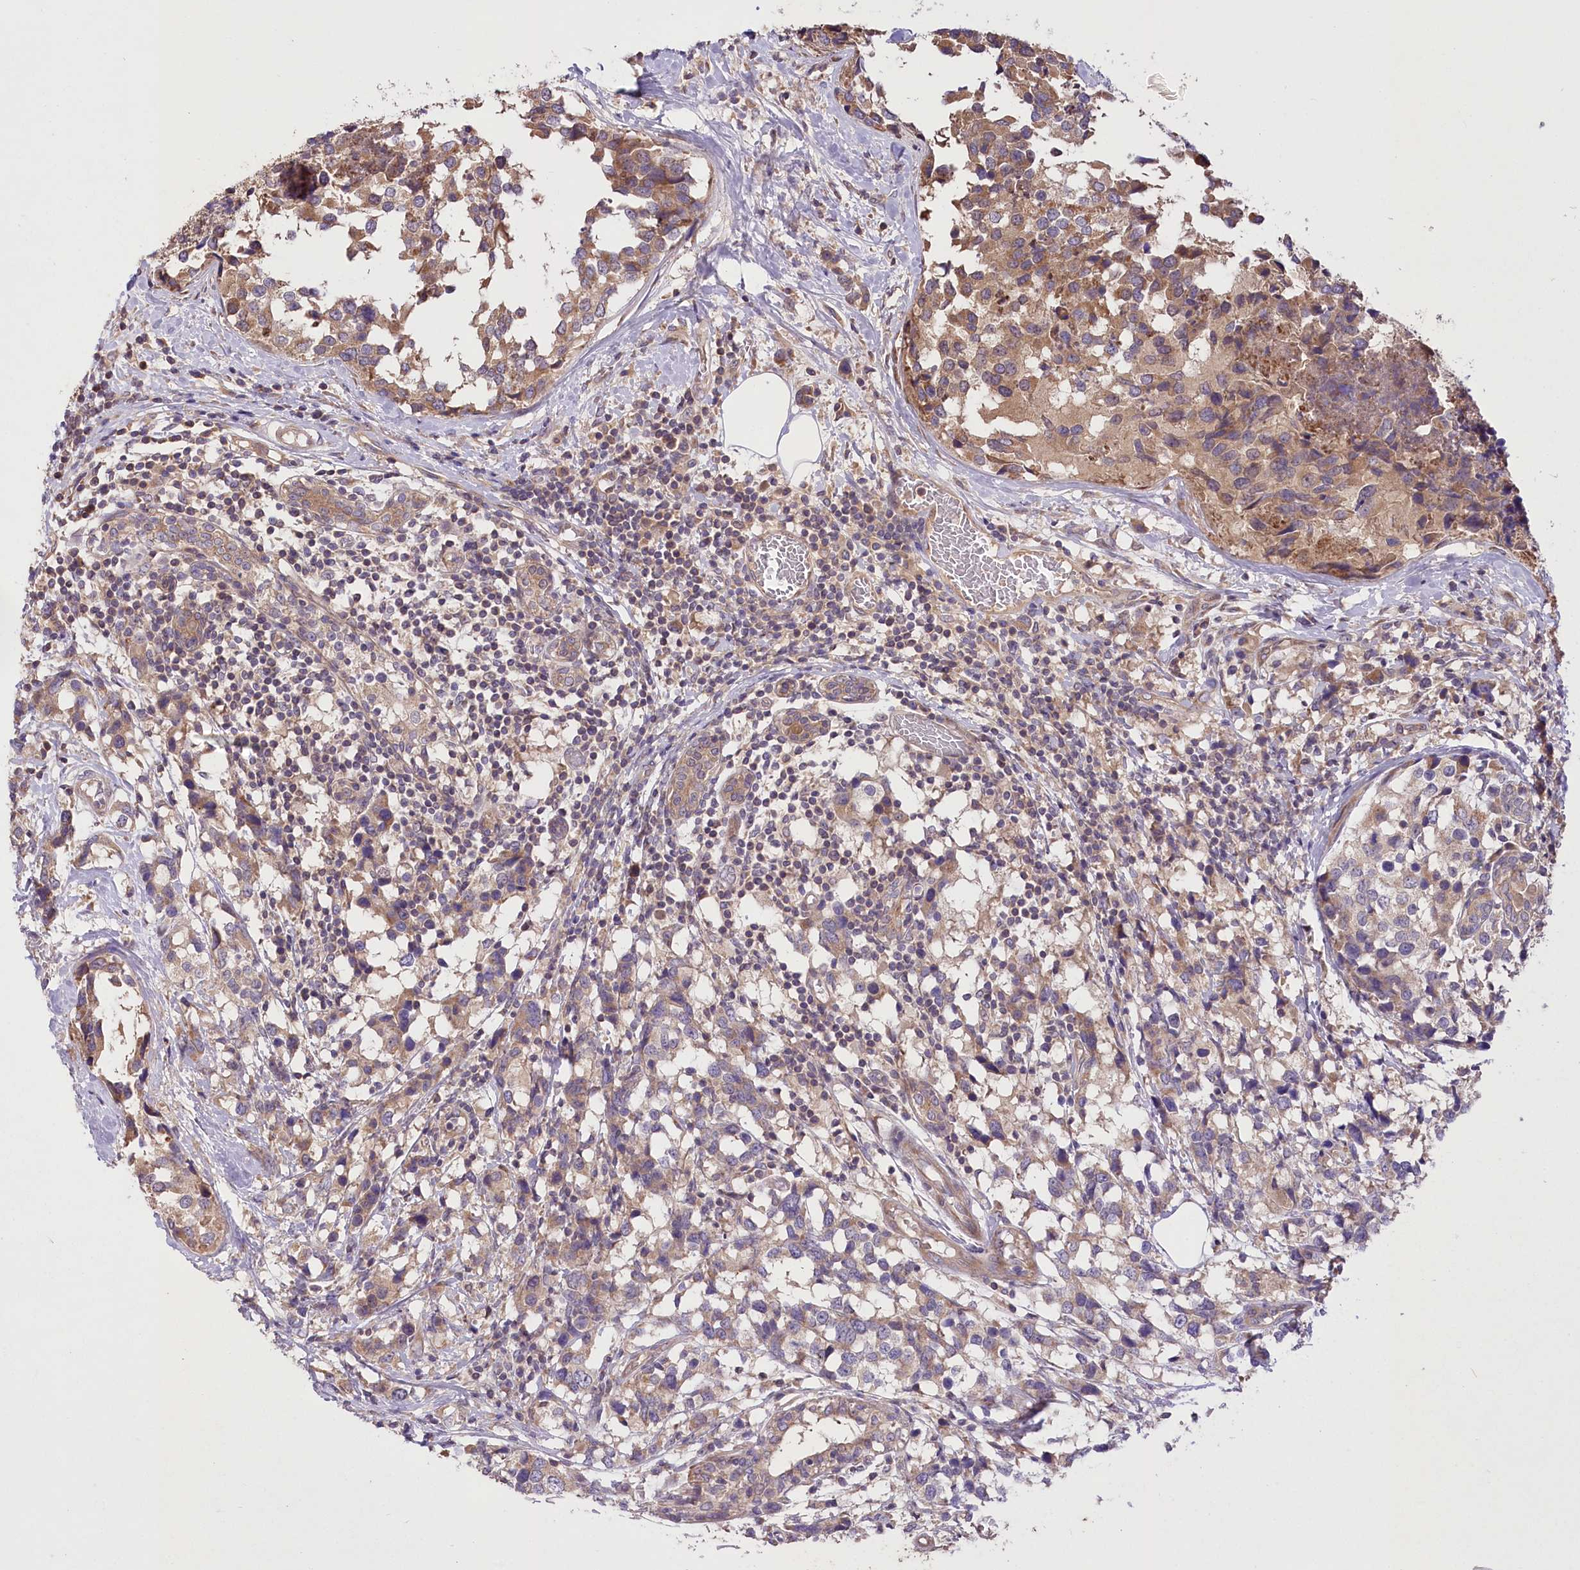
{"staining": {"intensity": "moderate", "quantity": "25%-75%", "location": "cytoplasmic/membranous"}, "tissue": "breast cancer", "cell_type": "Tumor cells", "image_type": "cancer", "snomed": [{"axis": "morphology", "description": "Lobular carcinoma"}, {"axis": "topography", "description": "Breast"}], "caption": "High-magnification brightfield microscopy of breast cancer (lobular carcinoma) stained with DAB (brown) and counterstained with hematoxylin (blue). tumor cells exhibit moderate cytoplasmic/membranous staining is appreciated in about25%-75% of cells.", "gene": "PBLD", "patient": {"sex": "female", "age": 59}}